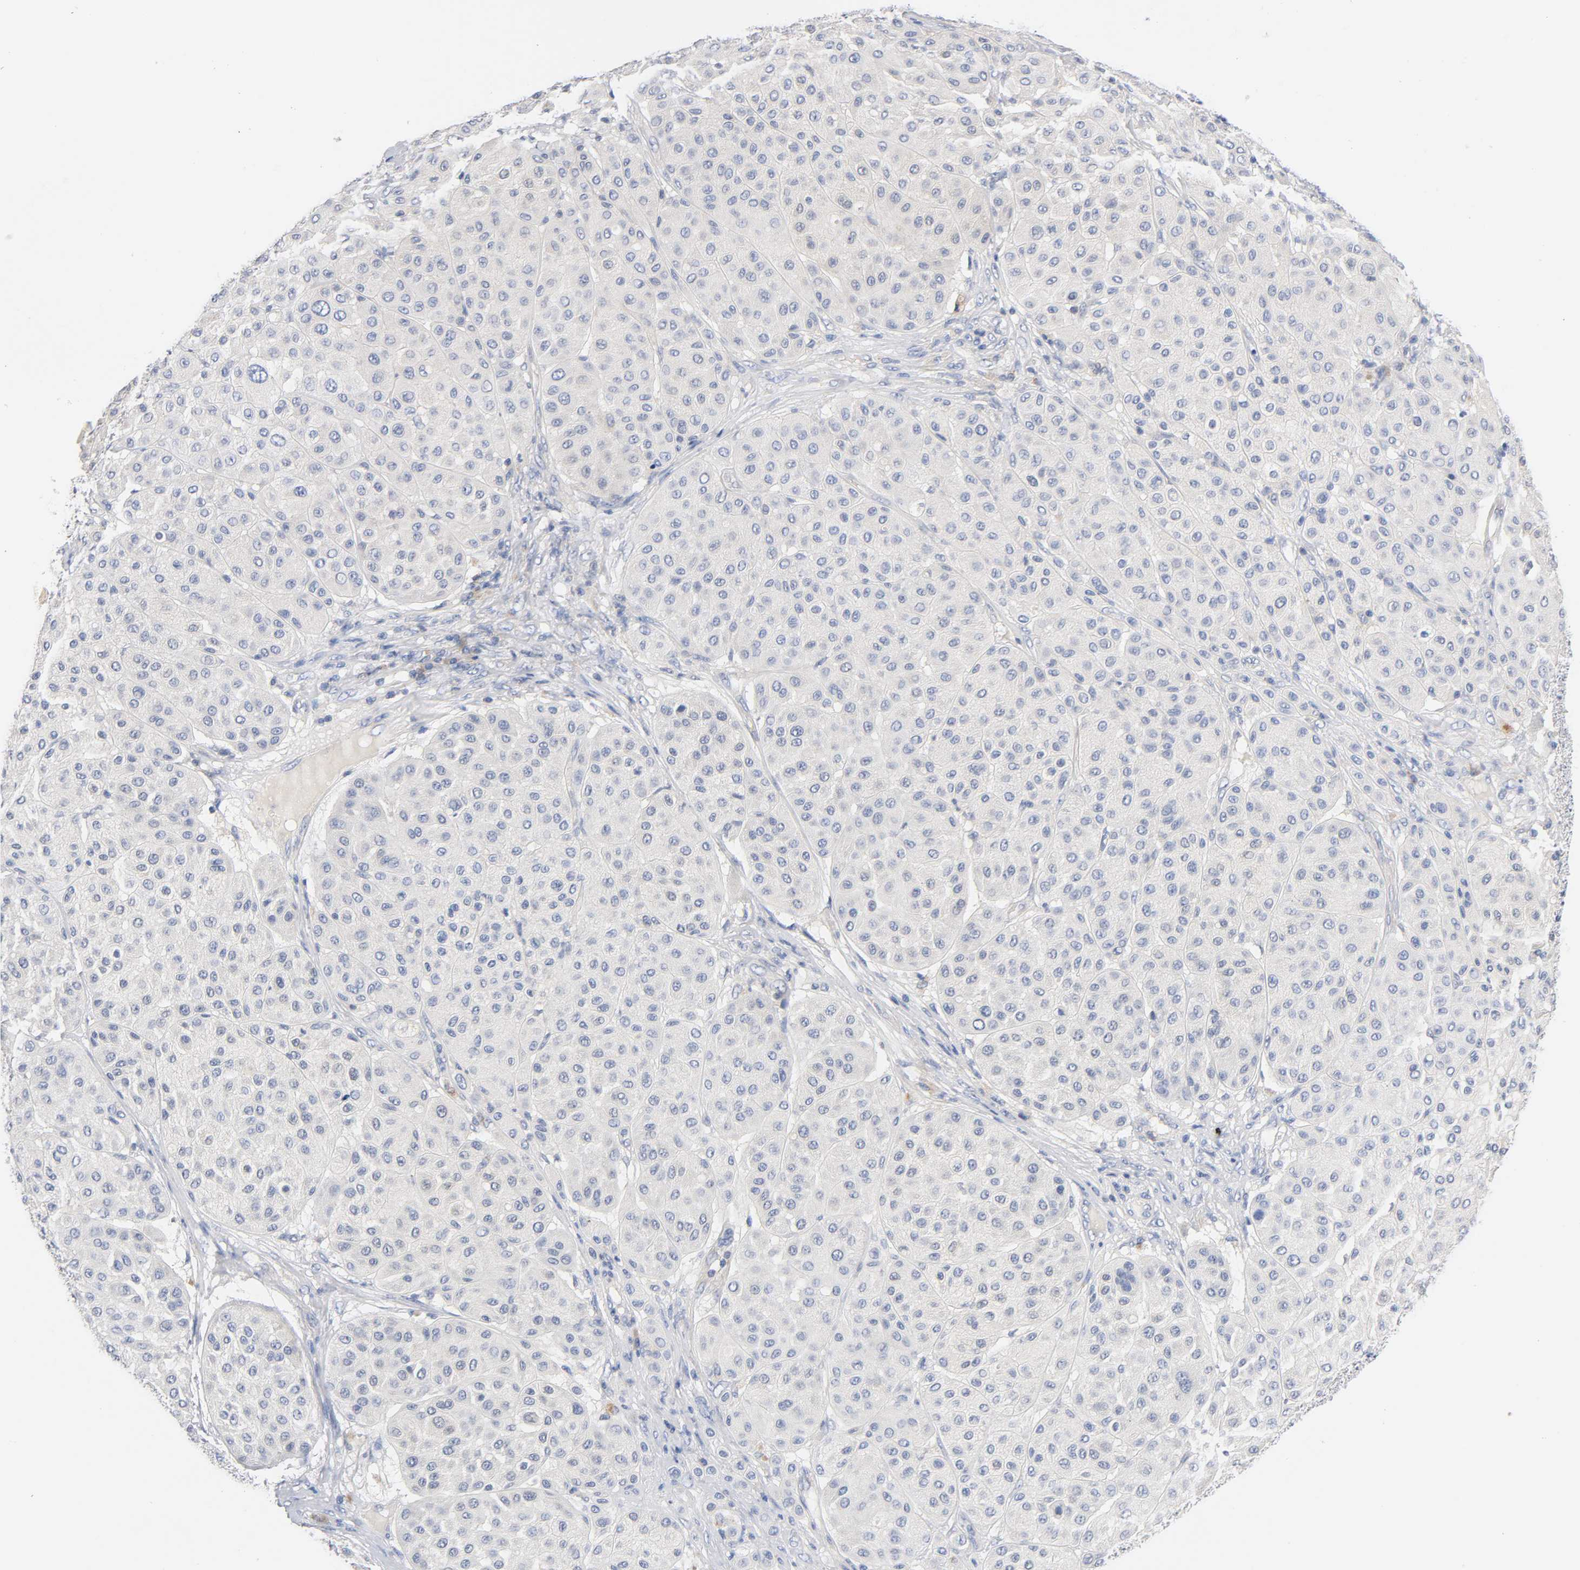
{"staining": {"intensity": "negative", "quantity": "none", "location": "none"}, "tissue": "melanoma", "cell_type": "Tumor cells", "image_type": "cancer", "snomed": [{"axis": "morphology", "description": "Normal tissue, NOS"}, {"axis": "morphology", "description": "Malignant melanoma, Metastatic site"}, {"axis": "topography", "description": "Skin"}], "caption": "High magnification brightfield microscopy of malignant melanoma (metastatic site) stained with DAB (brown) and counterstained with hematoxylin (blue): tumor cells show no significant staining.", "gene": "MALT1", "patient": {"sex": "male", "age": 41}}